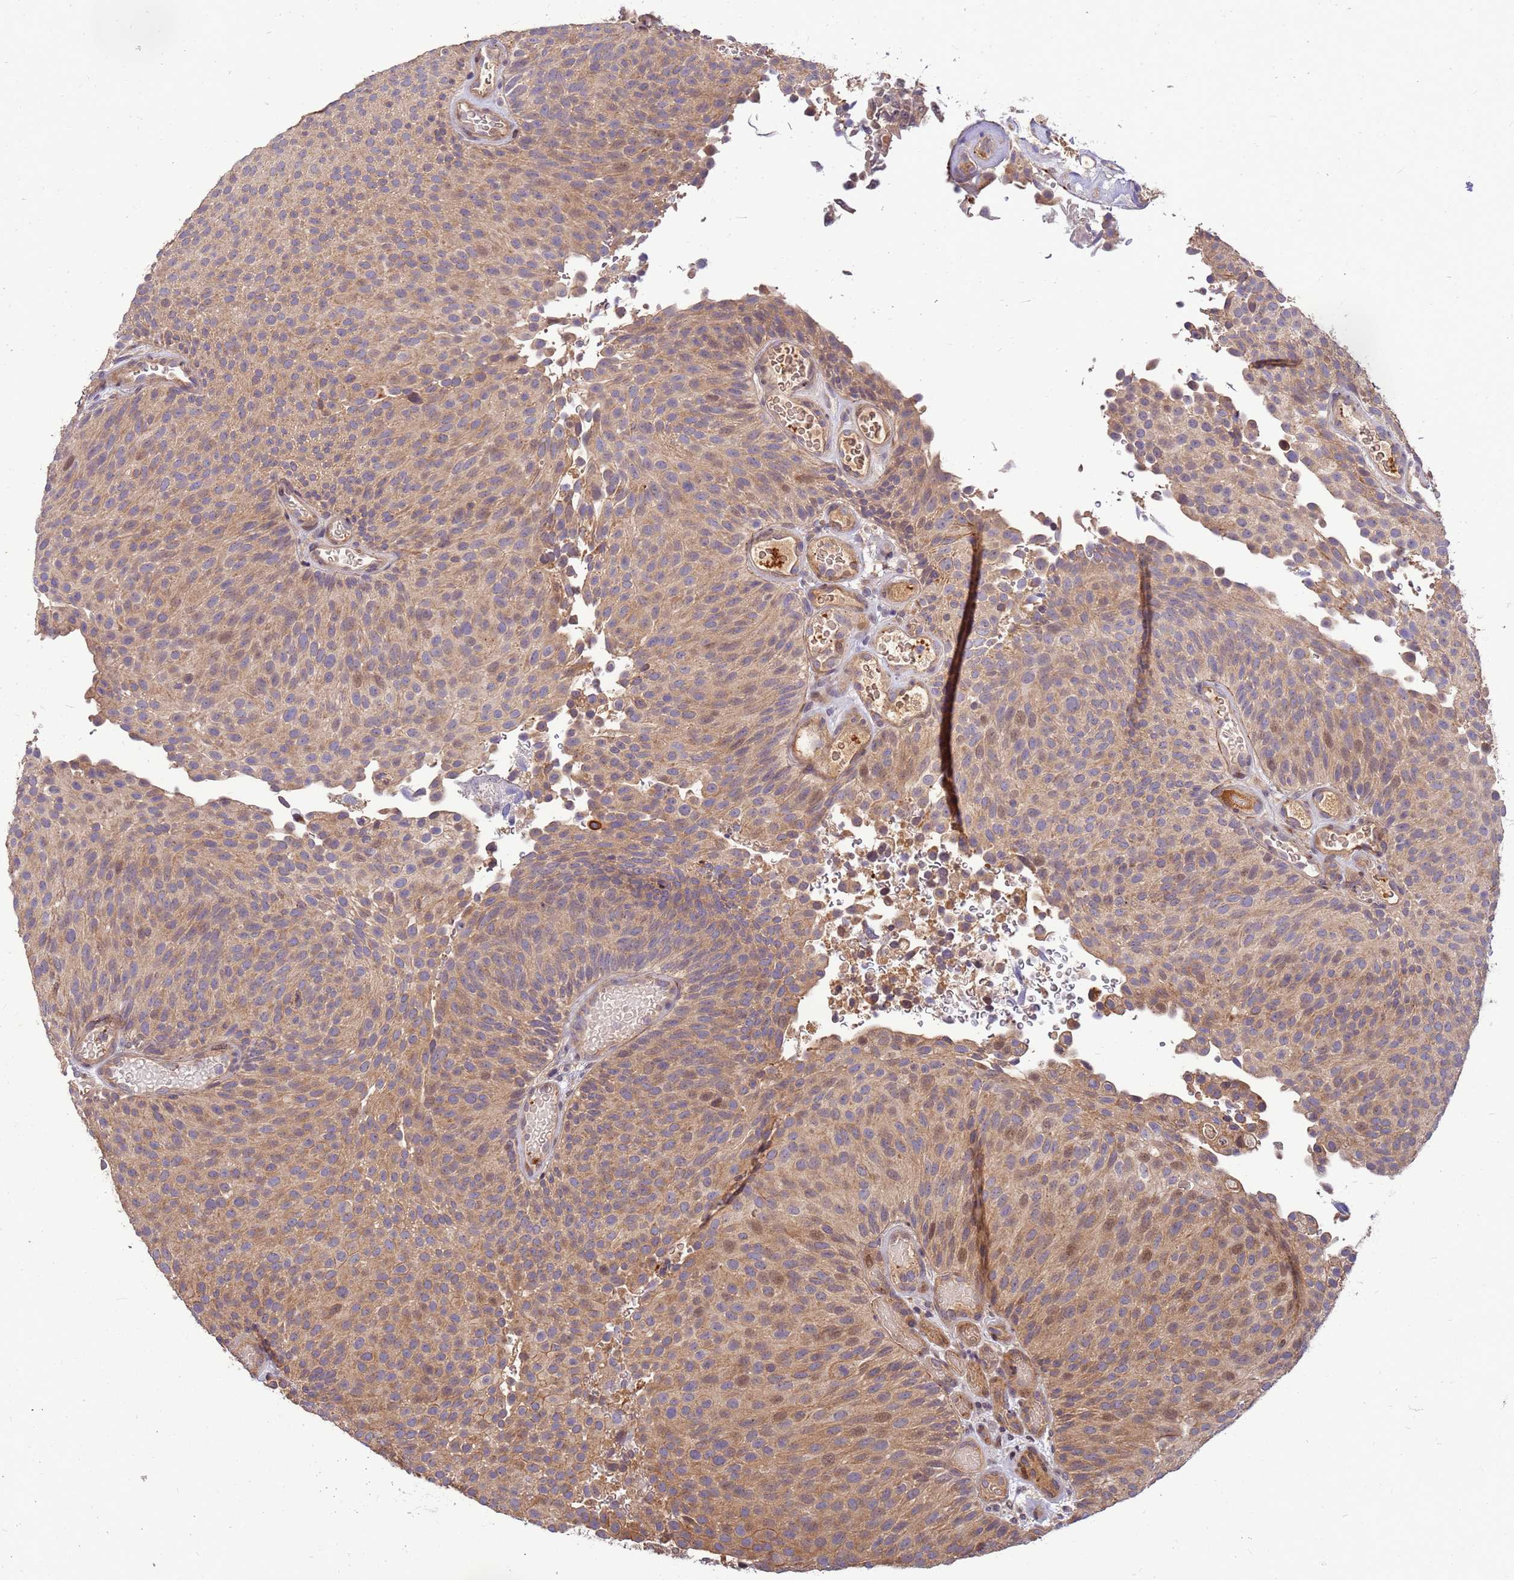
{"staining": {"intensity": "moderate", "quantity": ">75%", "location": "cytoplasmic/membranous"}, "tissue": "urothelial cancer", "cell_type": "Tumor cells", "image_type": "cancer", "snomed": [{"axis": "morphology", "description": "Urothelial carcinoma, Low grade"}, {"axis": "topography", "description": "Urinary bladder"}], "caption": "DAB (3,3'-diaminobenzidine) immunohistochemical staining of urothelial carcinoma (low-grade) shows moderate cytoplasmic/membranous protein staining in approximately >75% of tumor cells.", "gene": "DUS4L", "patient": {"sex": "male", "age": 78}}